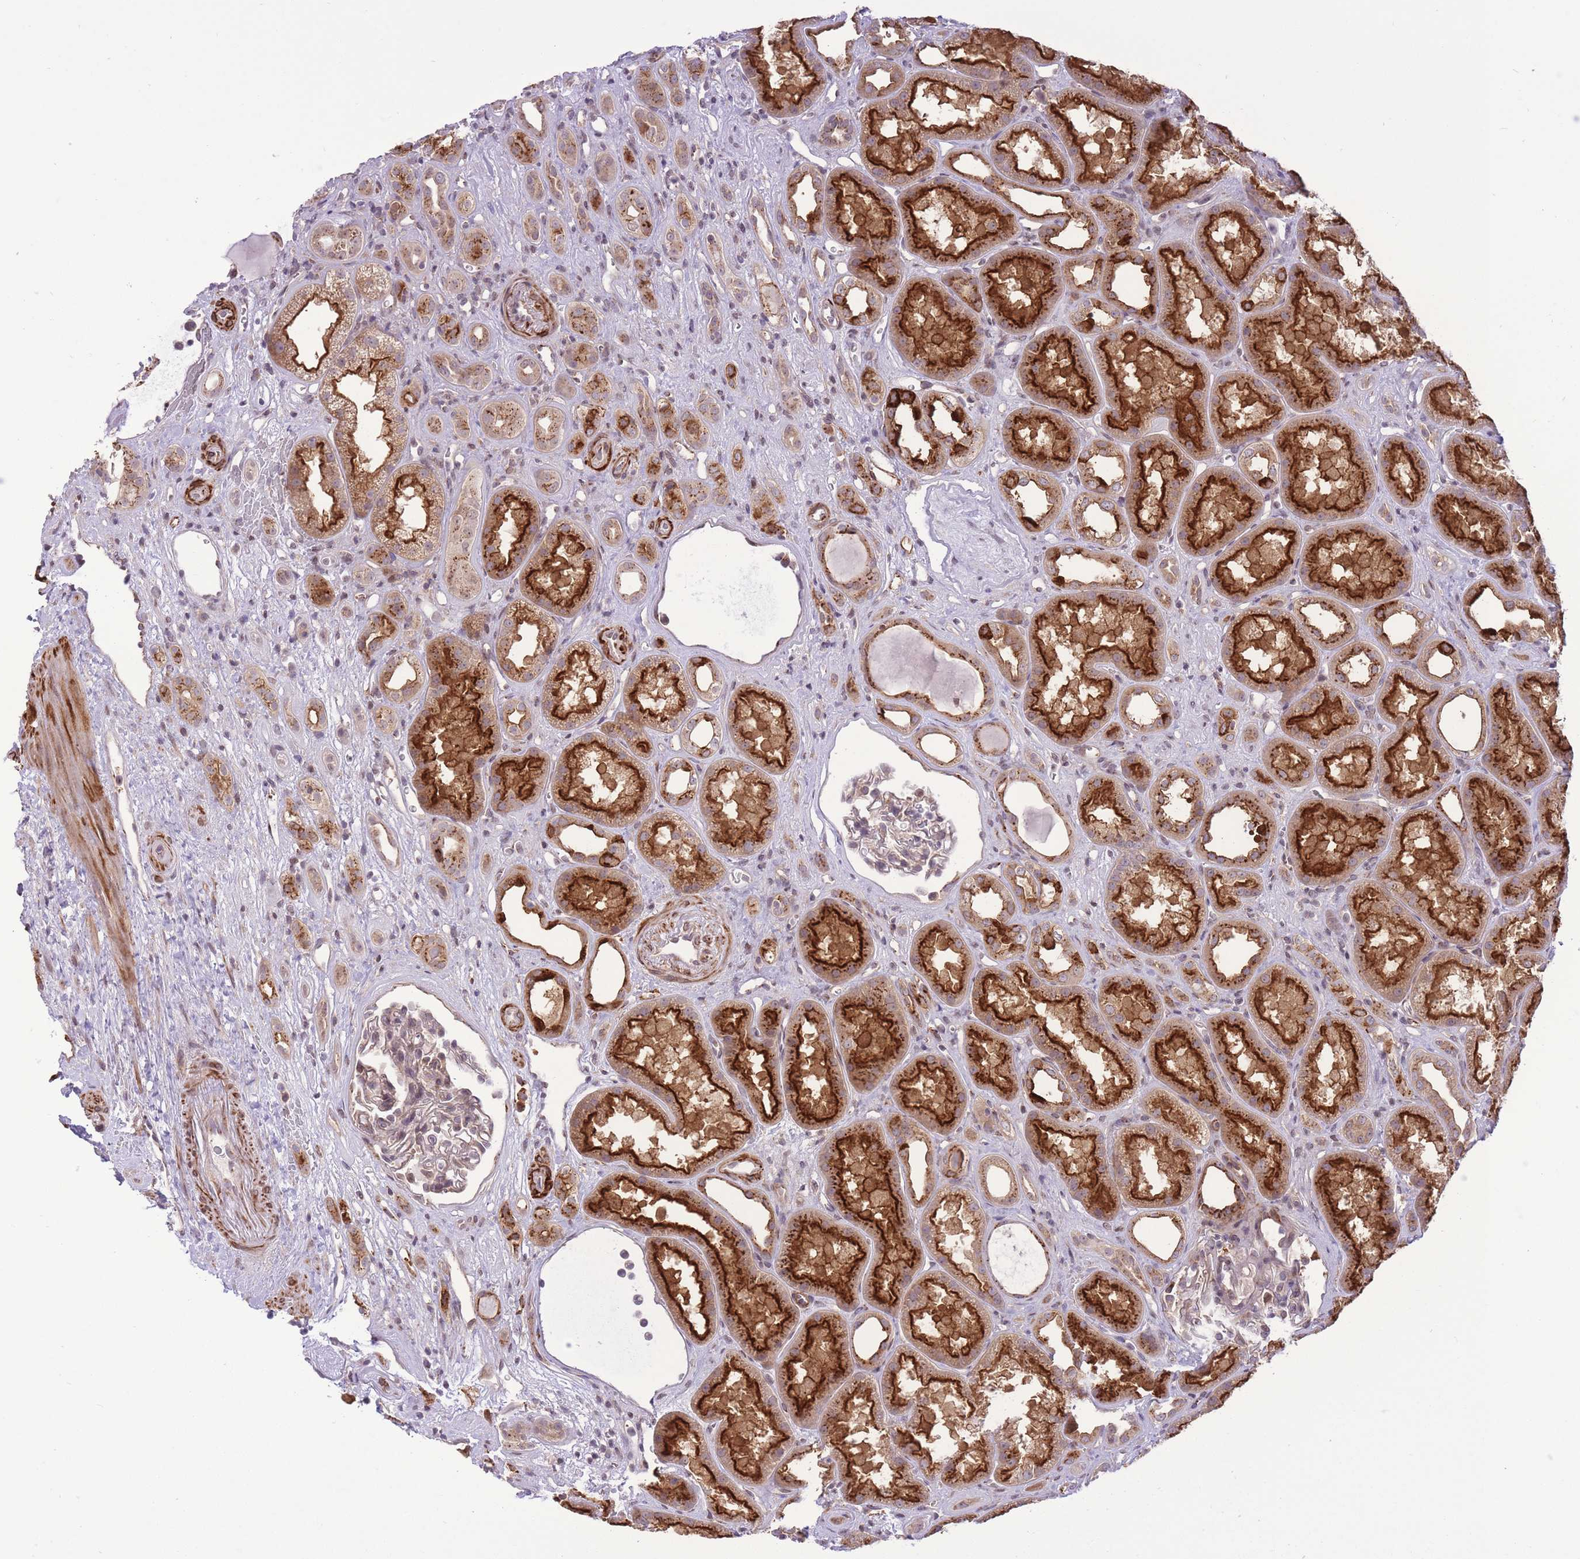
{"staining": {"intensity": "weak", "quantity": "25%-75%", "location": "cytoplasmic/membranous,nuclear"}, "tissue": "kidney", "cell_type": "Cells in glomeruli", "image_type": "normal", "snomed": [{"axis": "morphology", "description": "Normal tissue, NOS"}, {"axis": "topography", "description": "Kidney"}], "caption": "This photomicrograph exhibits benign kidney stained with IHC to label a protein in brown. The cytoplasmic/membranous,nuclear of cells in glomeruli show weak positivity for the protein. Nuclei are counter-stained blue.", "gene": "ZBED5", "patient": {"sex": "male", "age": 61}}